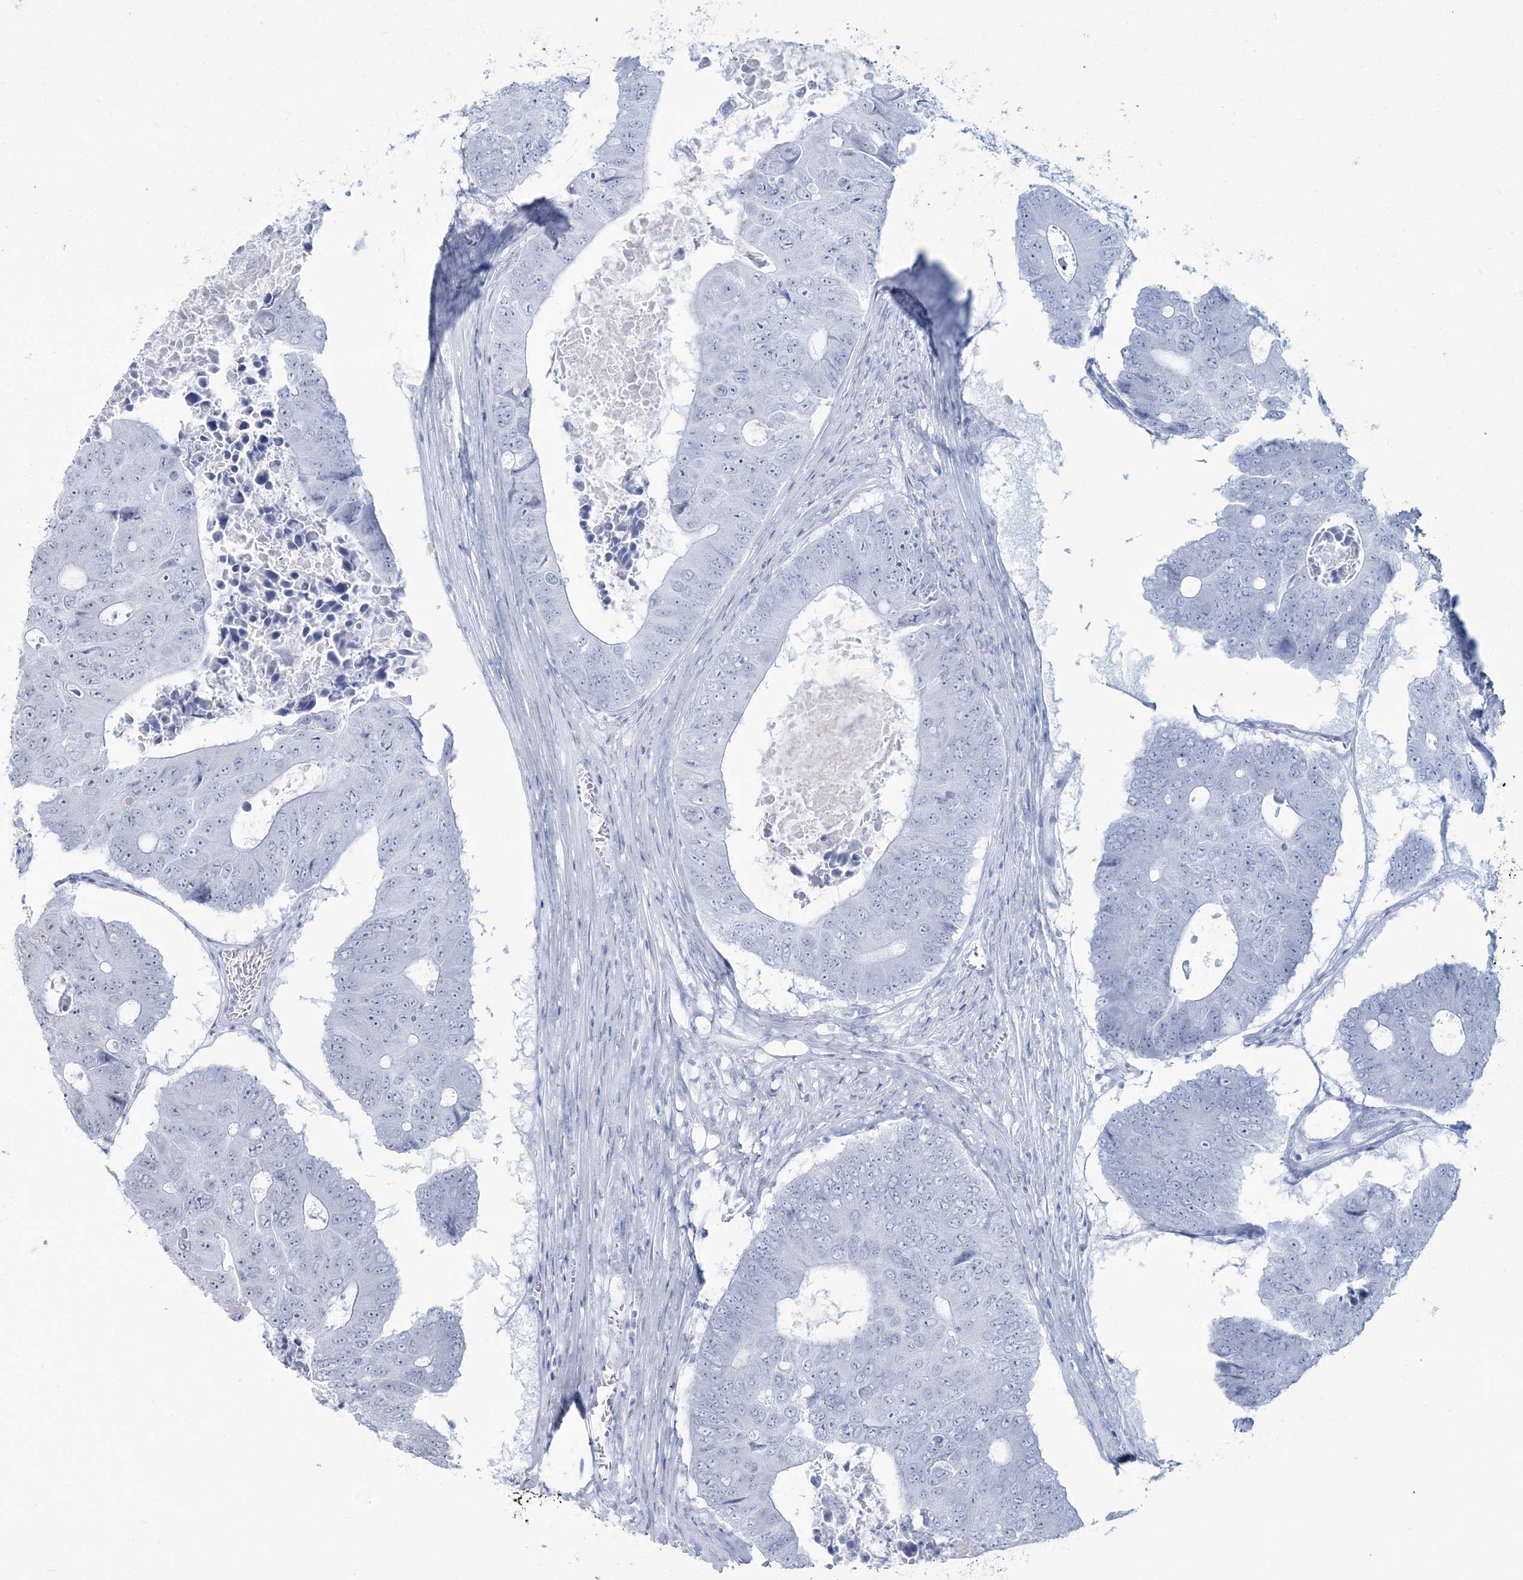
{"staining": {"intensity": "weak", "quantity": "25%-75%", "location": "nuclear"}, "tissue": "colorectal cancer", "cell_type": "Tumor cells", "image_type": "cancer", "snomed": [{"axis": "morphology", "description": "Adenocarcinoma, NOS"}, {"axis": "topography", "description": "Colon"}], "caption": "A brown stain labels weak nuclear positivity of a protein in human colorectal cancer tumor cells. Nuclei are stained in blue.", "gene": "RBM17", "patient": {"sex": "male", "age": 87}}